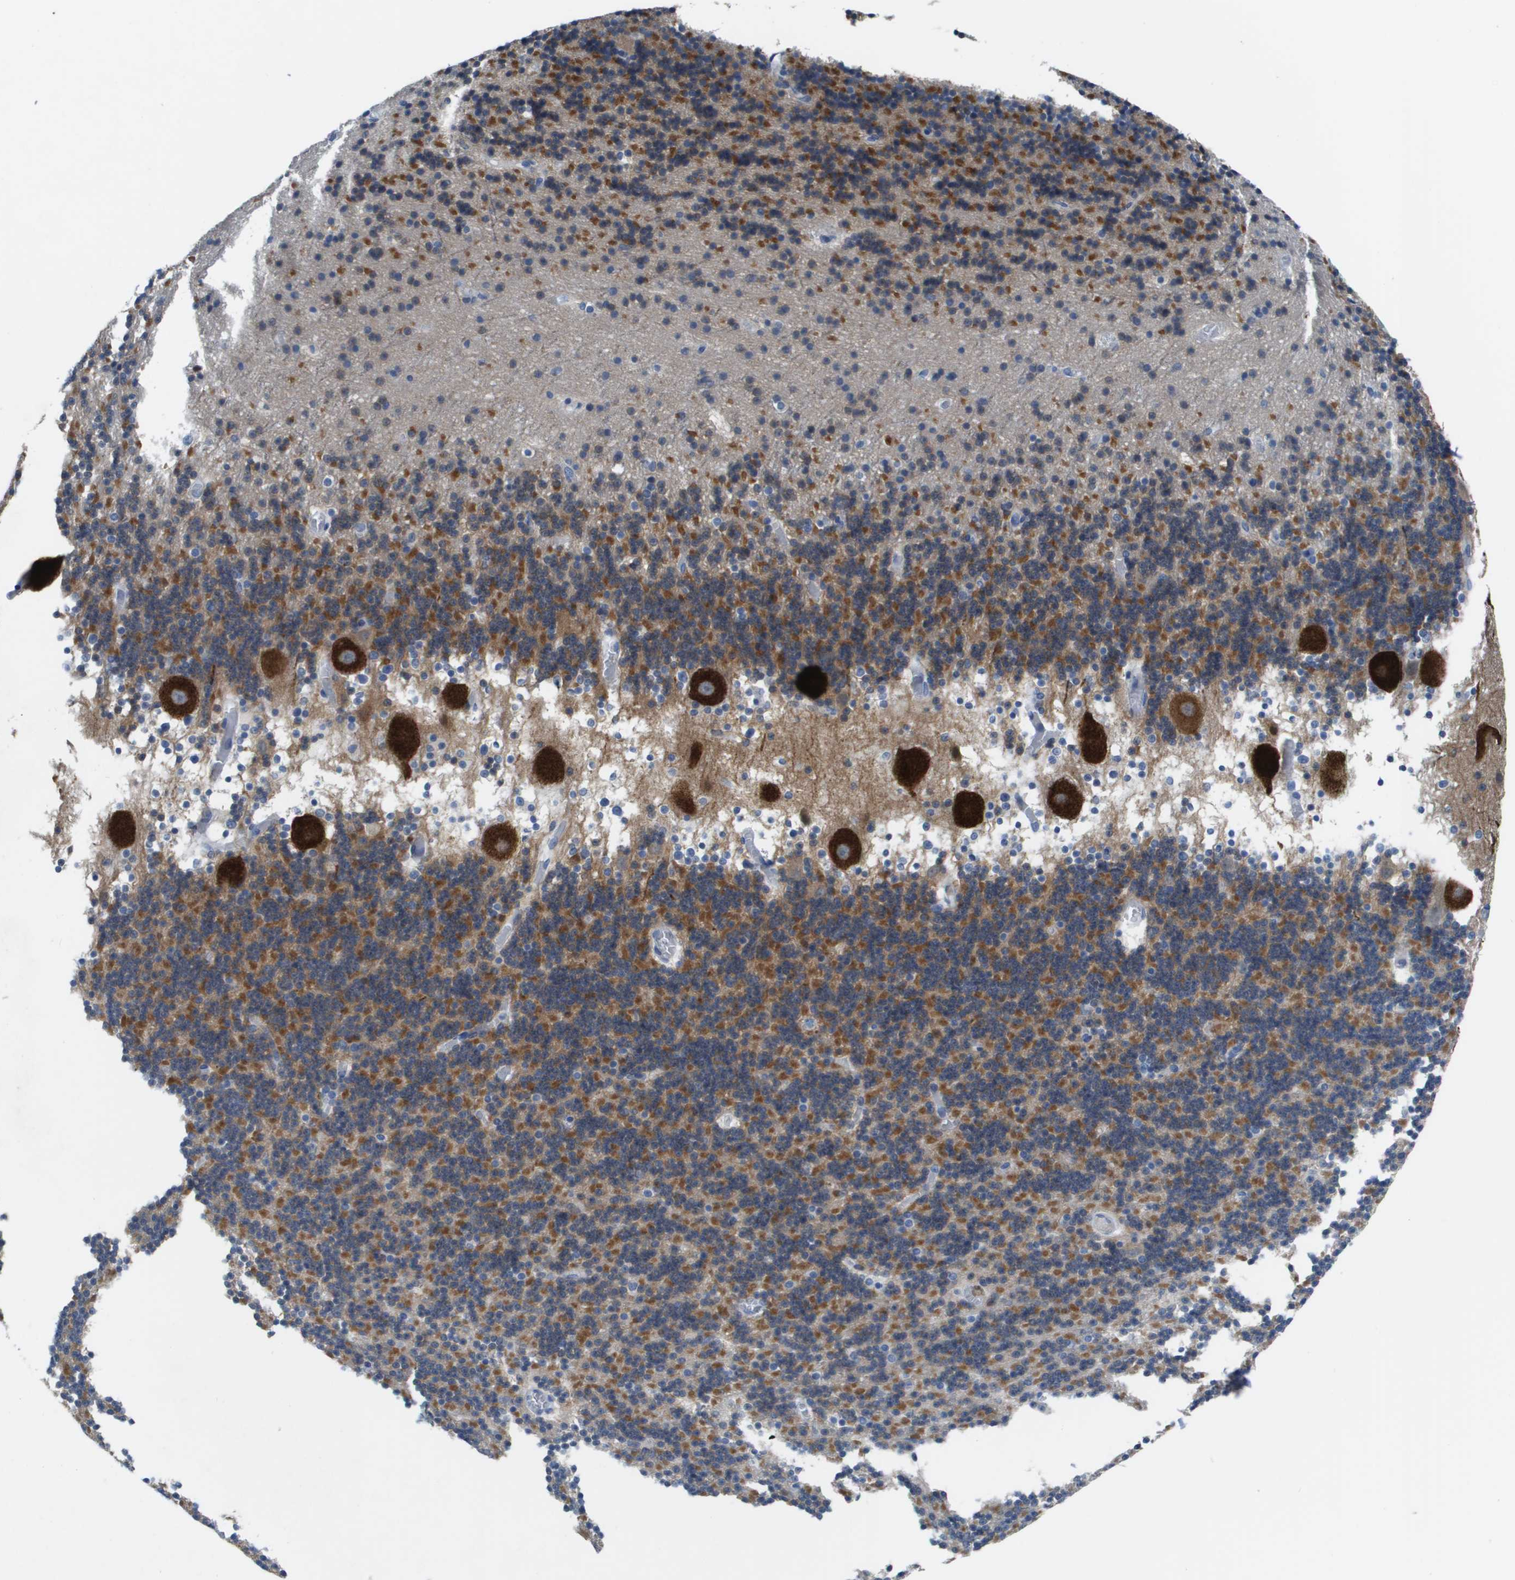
{"staining": {"intensity": "moderate", "quantity": "25%-75%", "location": "cytoplasmic/membranous"}, "tissue": "cerebellum", "cell_type": "Cells in granular layer", "image_type": "normal", "snomed": [{"axis": "morphology", "description": "Normal tissue, NOS"}, {"axis": "topography", "description": "Cerebellum"}], "caption": "IHC (DAB) staining of normal human cerebellum displays moderate cytoplasmic/membranous protein expression in about 25%-75% of cells in granular layer.", "gene": "NCS1", "patient": {"sex": "male", "age": 45}}